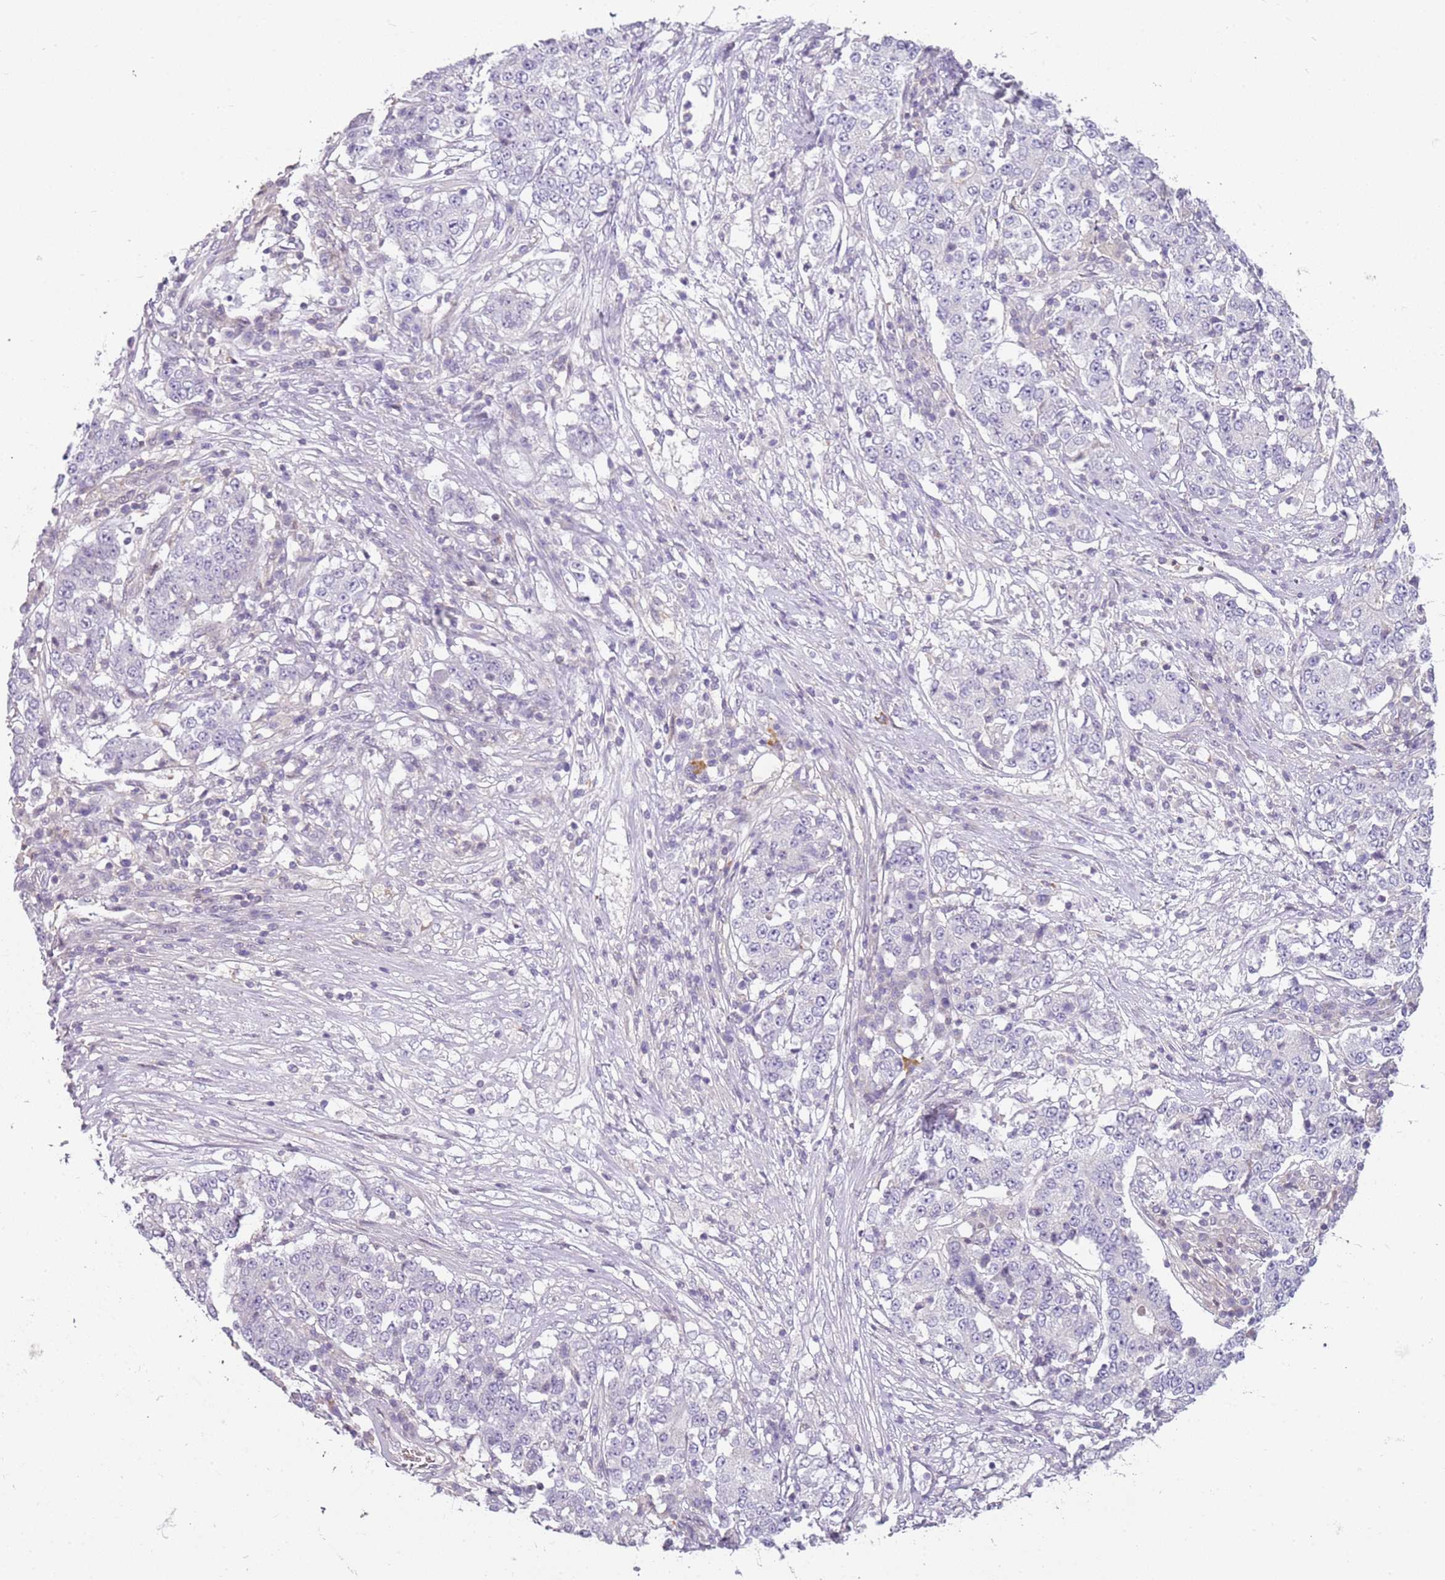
{"staining": {"intensity": "negative", "quantity": "none", "location": "none"}, "tissue": "stomach cancer", "cell_type": "Tumor cells", "image_type": "cancer", "snomed": [{"axis": "morphology", "description": "Adenocarcinoma, NOS"}, {"axis": "topography", "description": "Stomach"}], "caption": "Human stomach adenocarcinoma stained for a protein using immunohistochemistry (IHC) exhibits no positivity in tumor cells.", "gene": "DEFB116", "patient": {"sex": "male", "age": 59}}